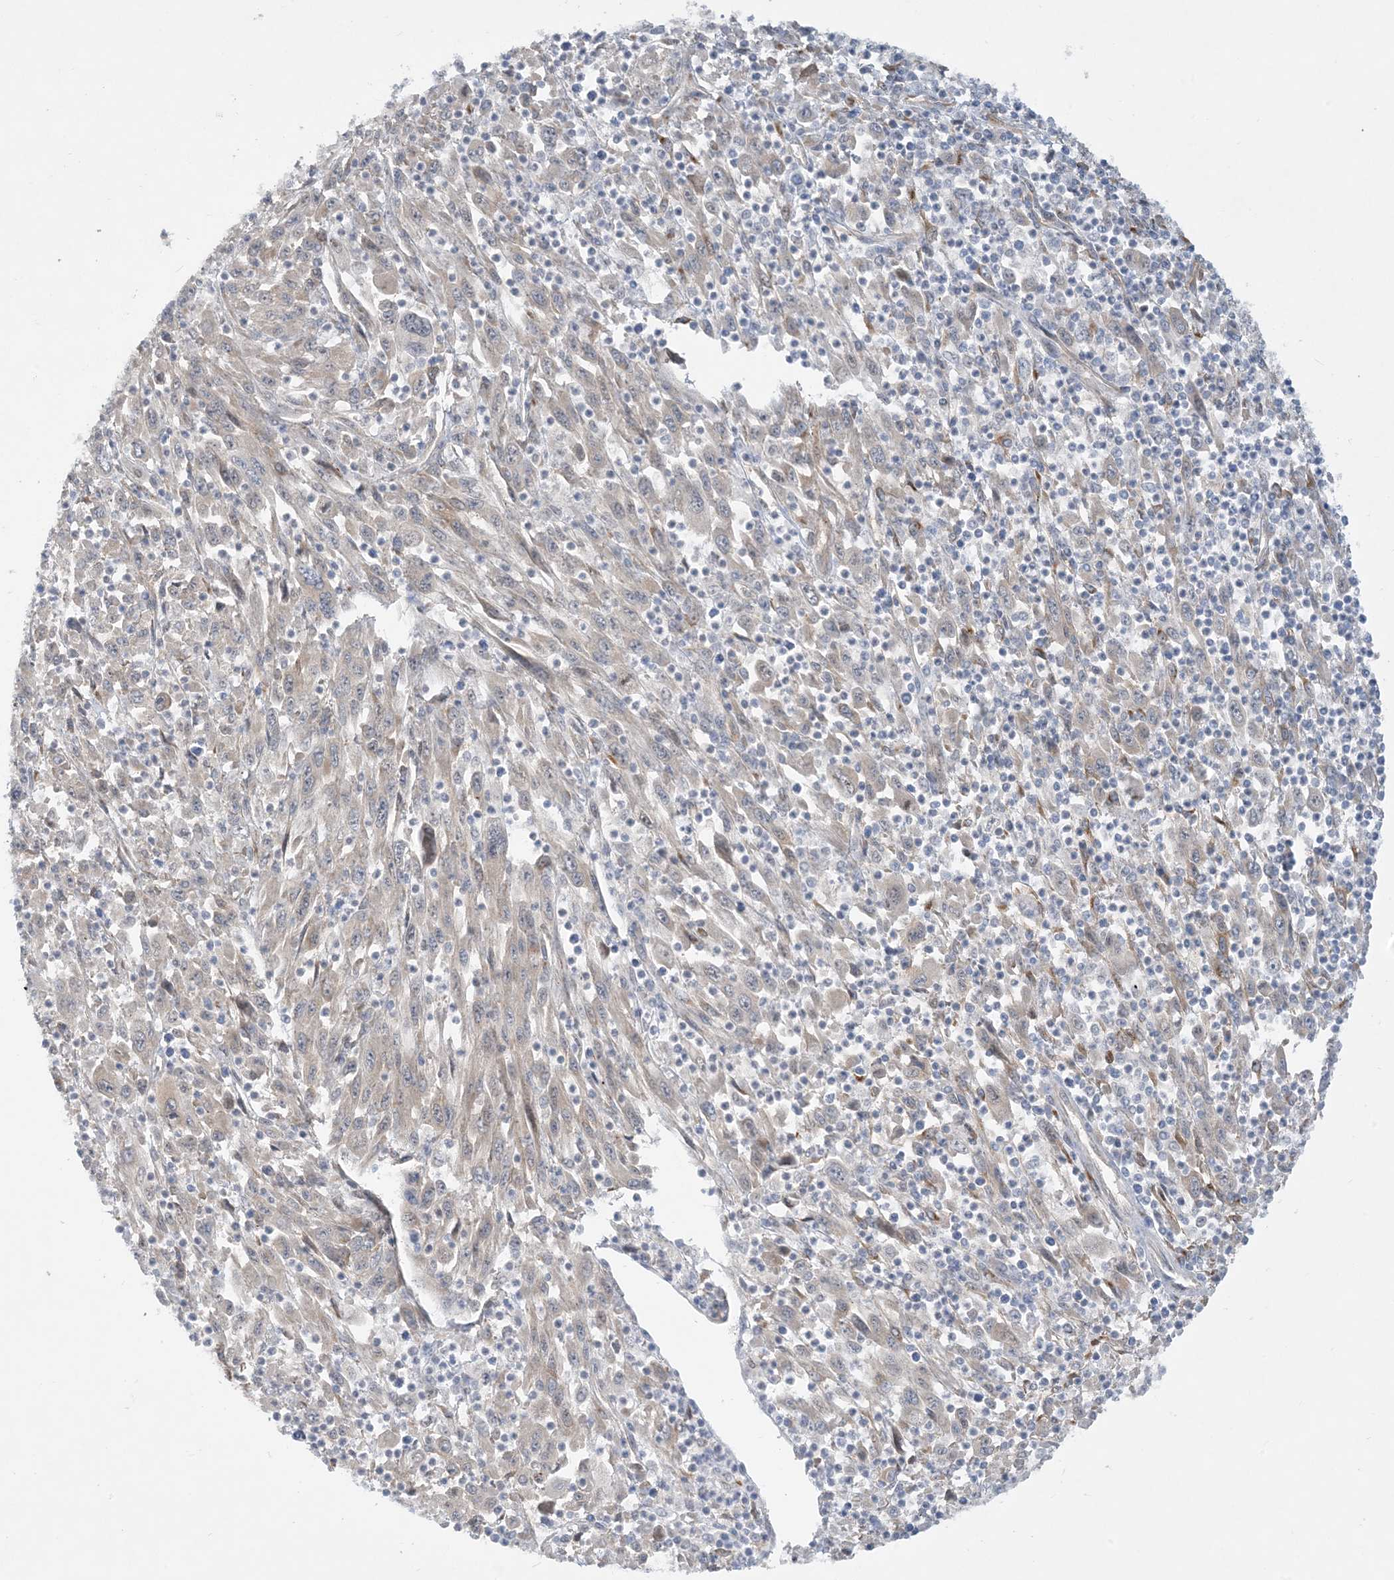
{"staining": {"intensity": "weak", "quantity": "25%-75%", "location": "cytoplasmic/membranous"}, "tissue": "melanoma", "cell_type": "Tumor cells", "image_type": "cancer", "snomed": [{"axis": "morphology", "description": "Malignant melanoma, Metastatic site"}, {"axis": "topography", "description": "Skin"}], "caption": "This is a histology image of IHC staining of melanoma, which shows weak positivity in the cytoplasmic/membranous of tumor cells.", "gene": "EIF2A", "patient": {"sex": "female", "age": 56}}